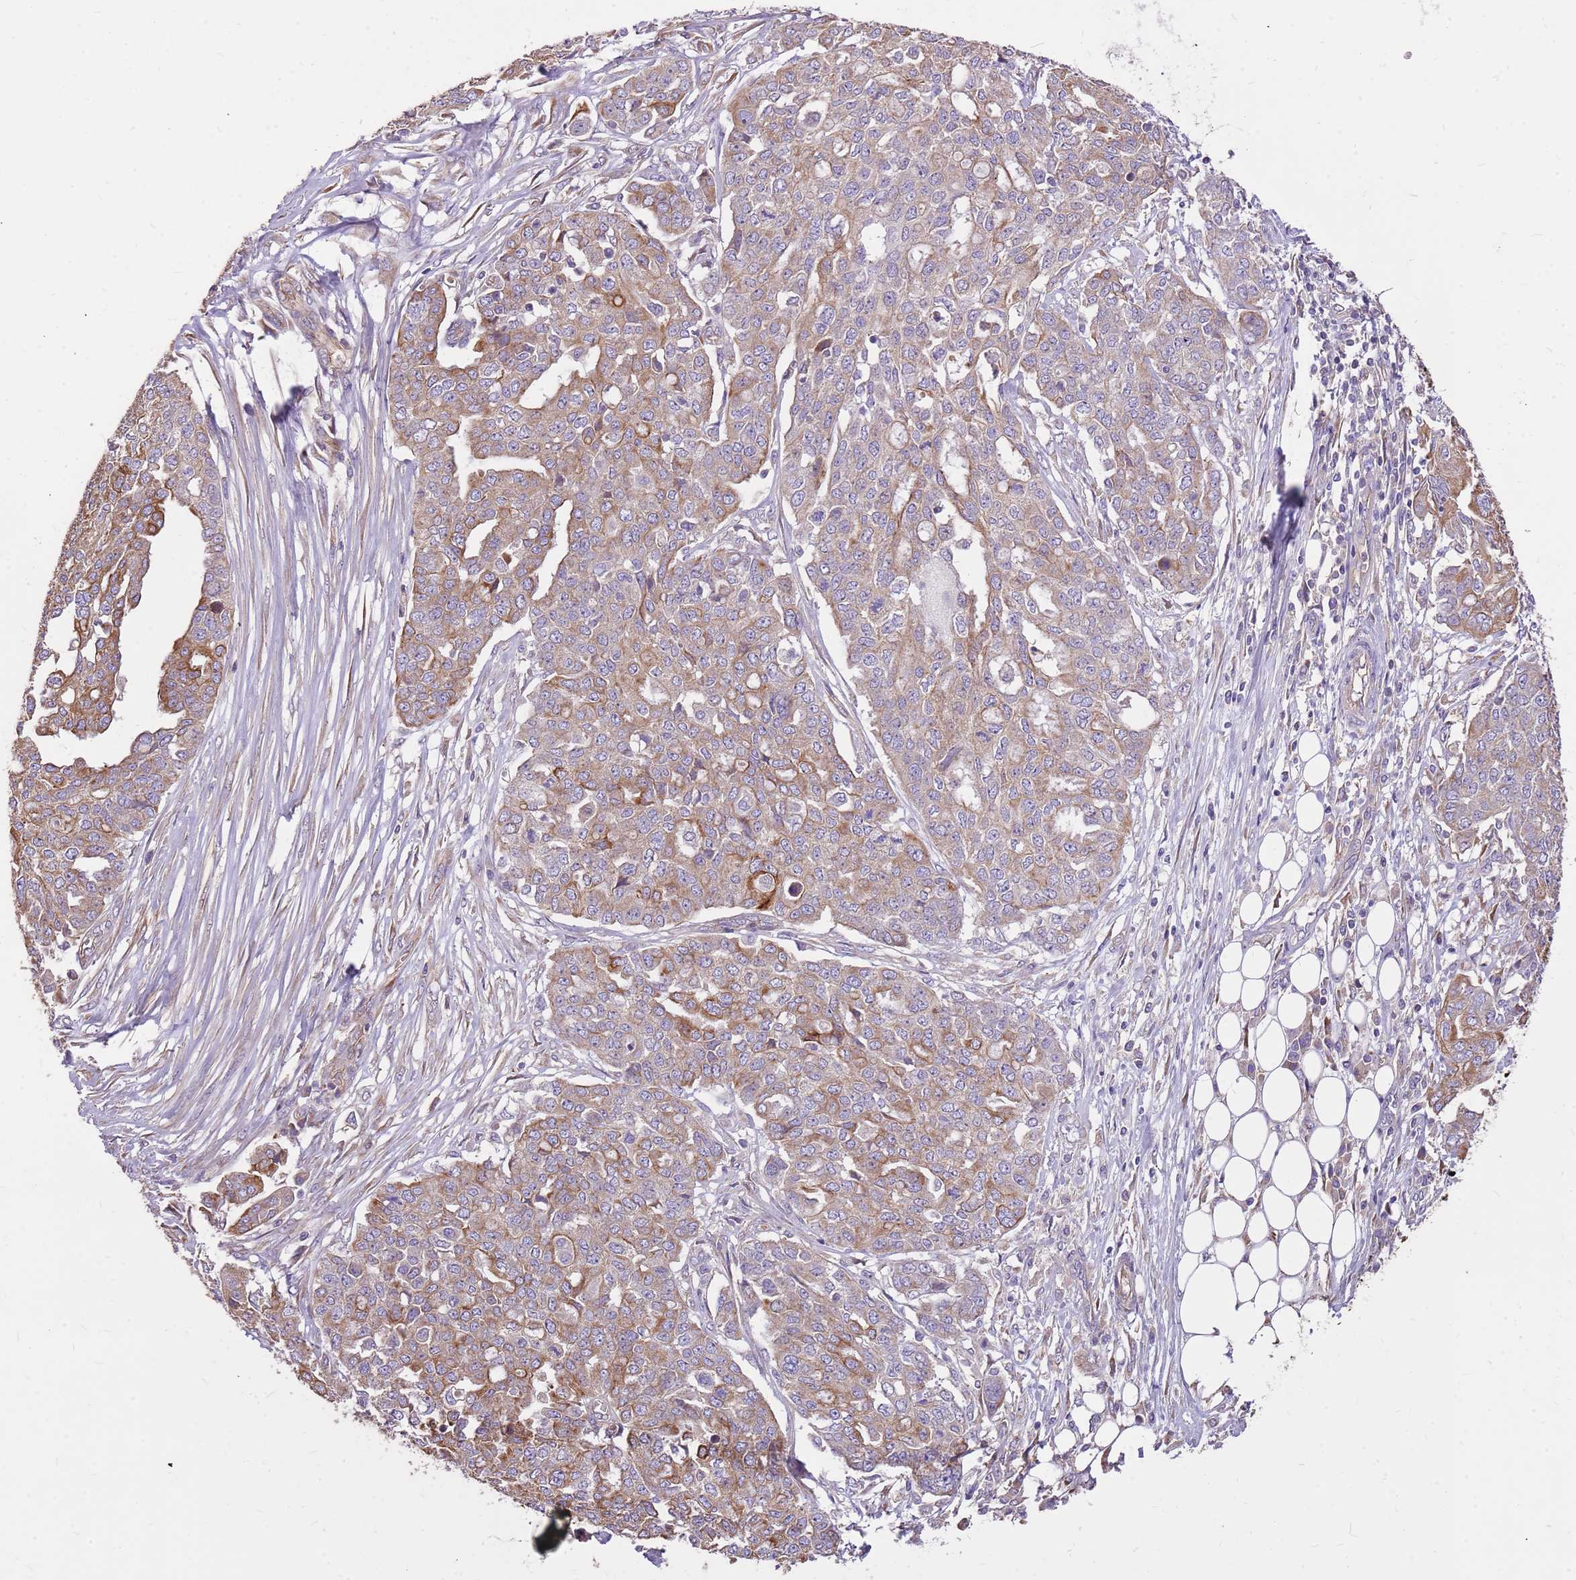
{"staining": {"intensity": "moderate", "quantity": "25%-75%", "location": "cytoplasmic/membranous"}, "tissue": "ovarian cancer", "cell_type": "Tumor cells", "image_type": "cancer", "snomed": [{"axis": "morphology", "description": "Cystadenocarcinoma, serous, NOS"}, {"axis": "topography", "description": "Soft tissue"}, {"axis": "topography", "description": "Ovary"}], "caption": "Serous cystadenocarcinoma (ovarian) stained for a protein (brown) displays moderate cytoplasmic/membranous positive positivity in about 25%-75% of tumor cells.", "gene": "WASHC4", "patient": {"sex": "female", "age": 57}}